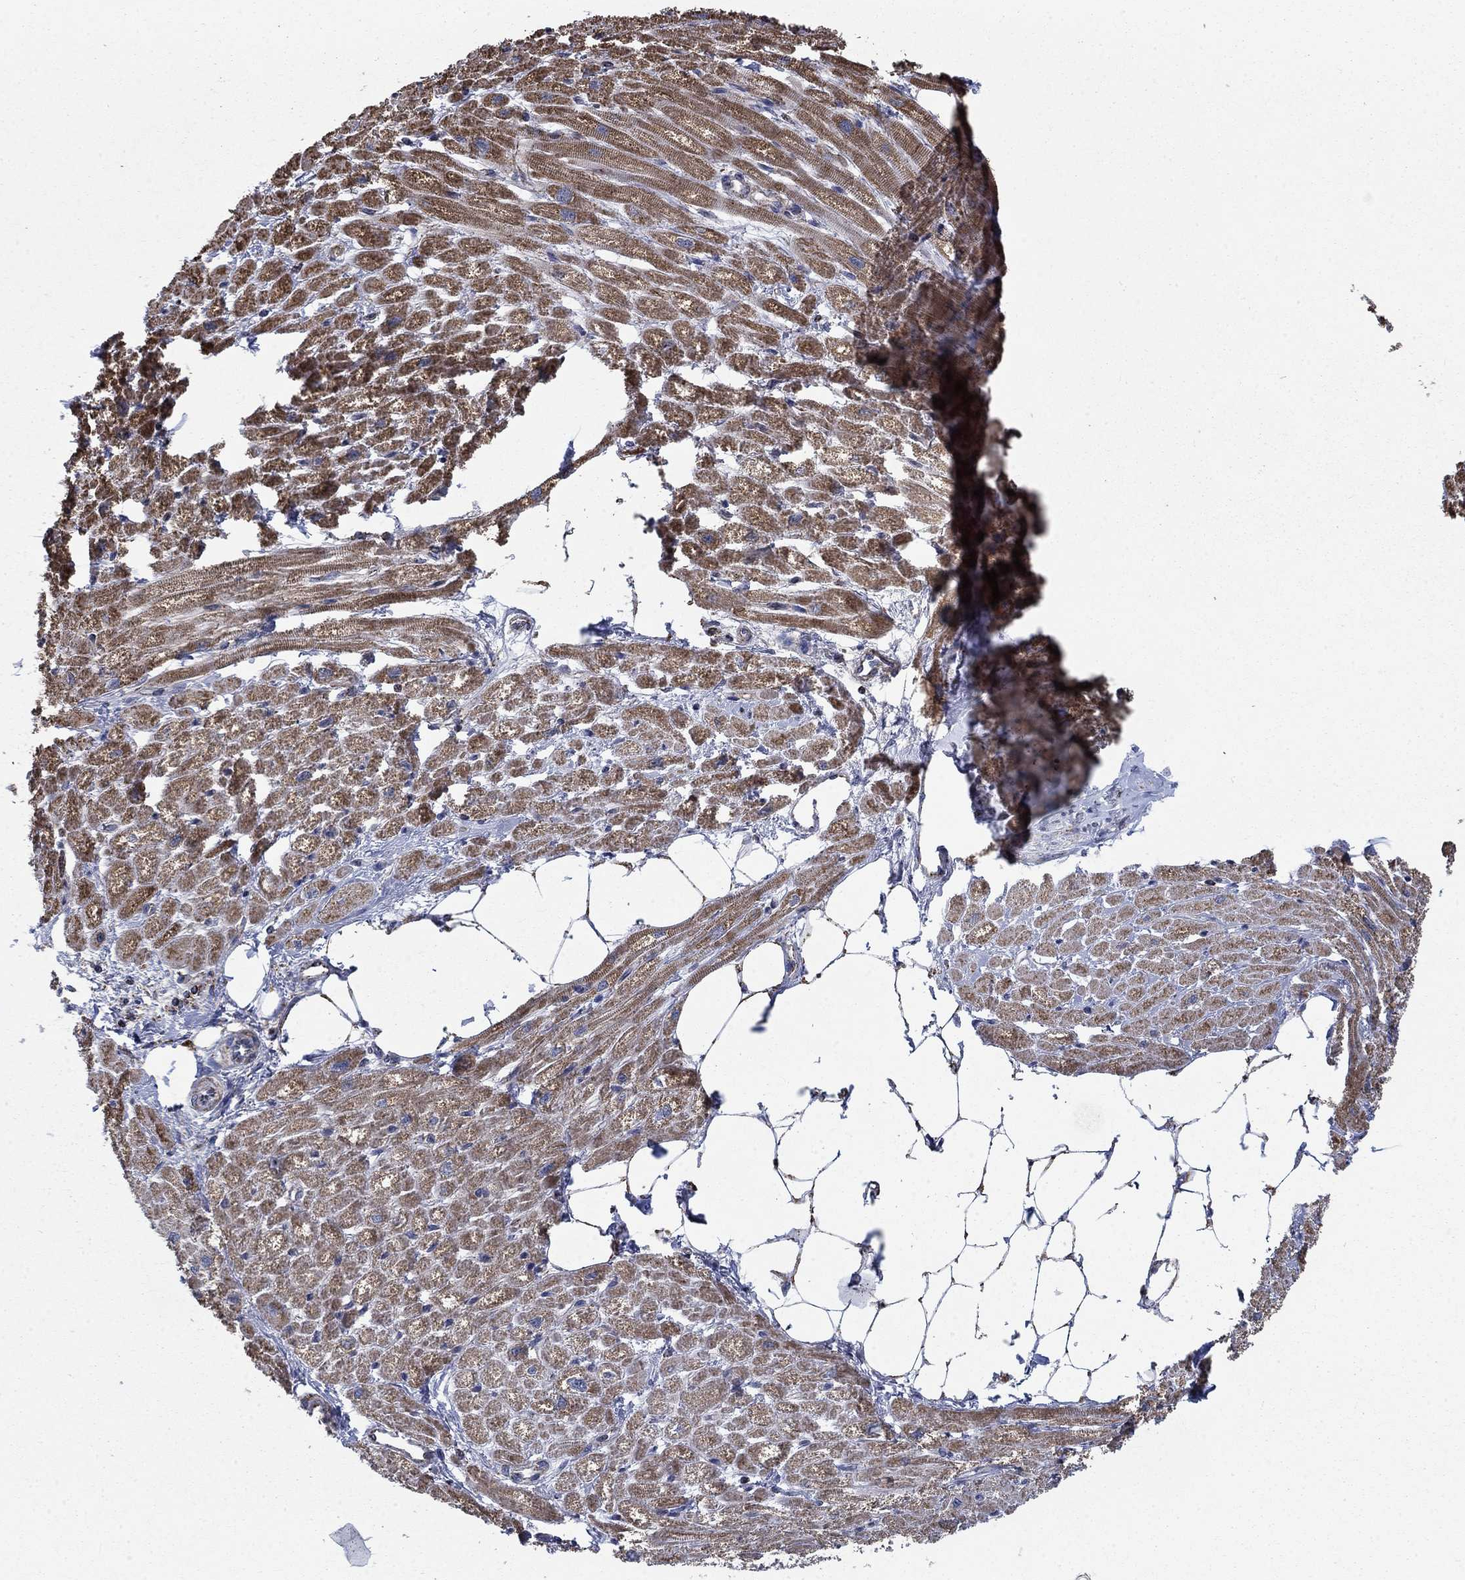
{"staining": {"intensity": "moderate", "quantity": ">75%", "location": "cytoplasmic/membranous"}, "tissue": "heart muscle", "cell_type": "Cardiomyocytes", "image_type": "normal", "snomed": [{"axis": "morphology", "description": "Normal tissue, NOS"}, {"axis": "topography", "description": "Heart"}], "caption": "Human heart muscle stained for a protein (brown) reveals moderate cytoplasmic/membranous positive positivity in about >75% of cardiomyocytes.", "gene": "MOAP1", "patient": {"sex": "male", "age": 57}}